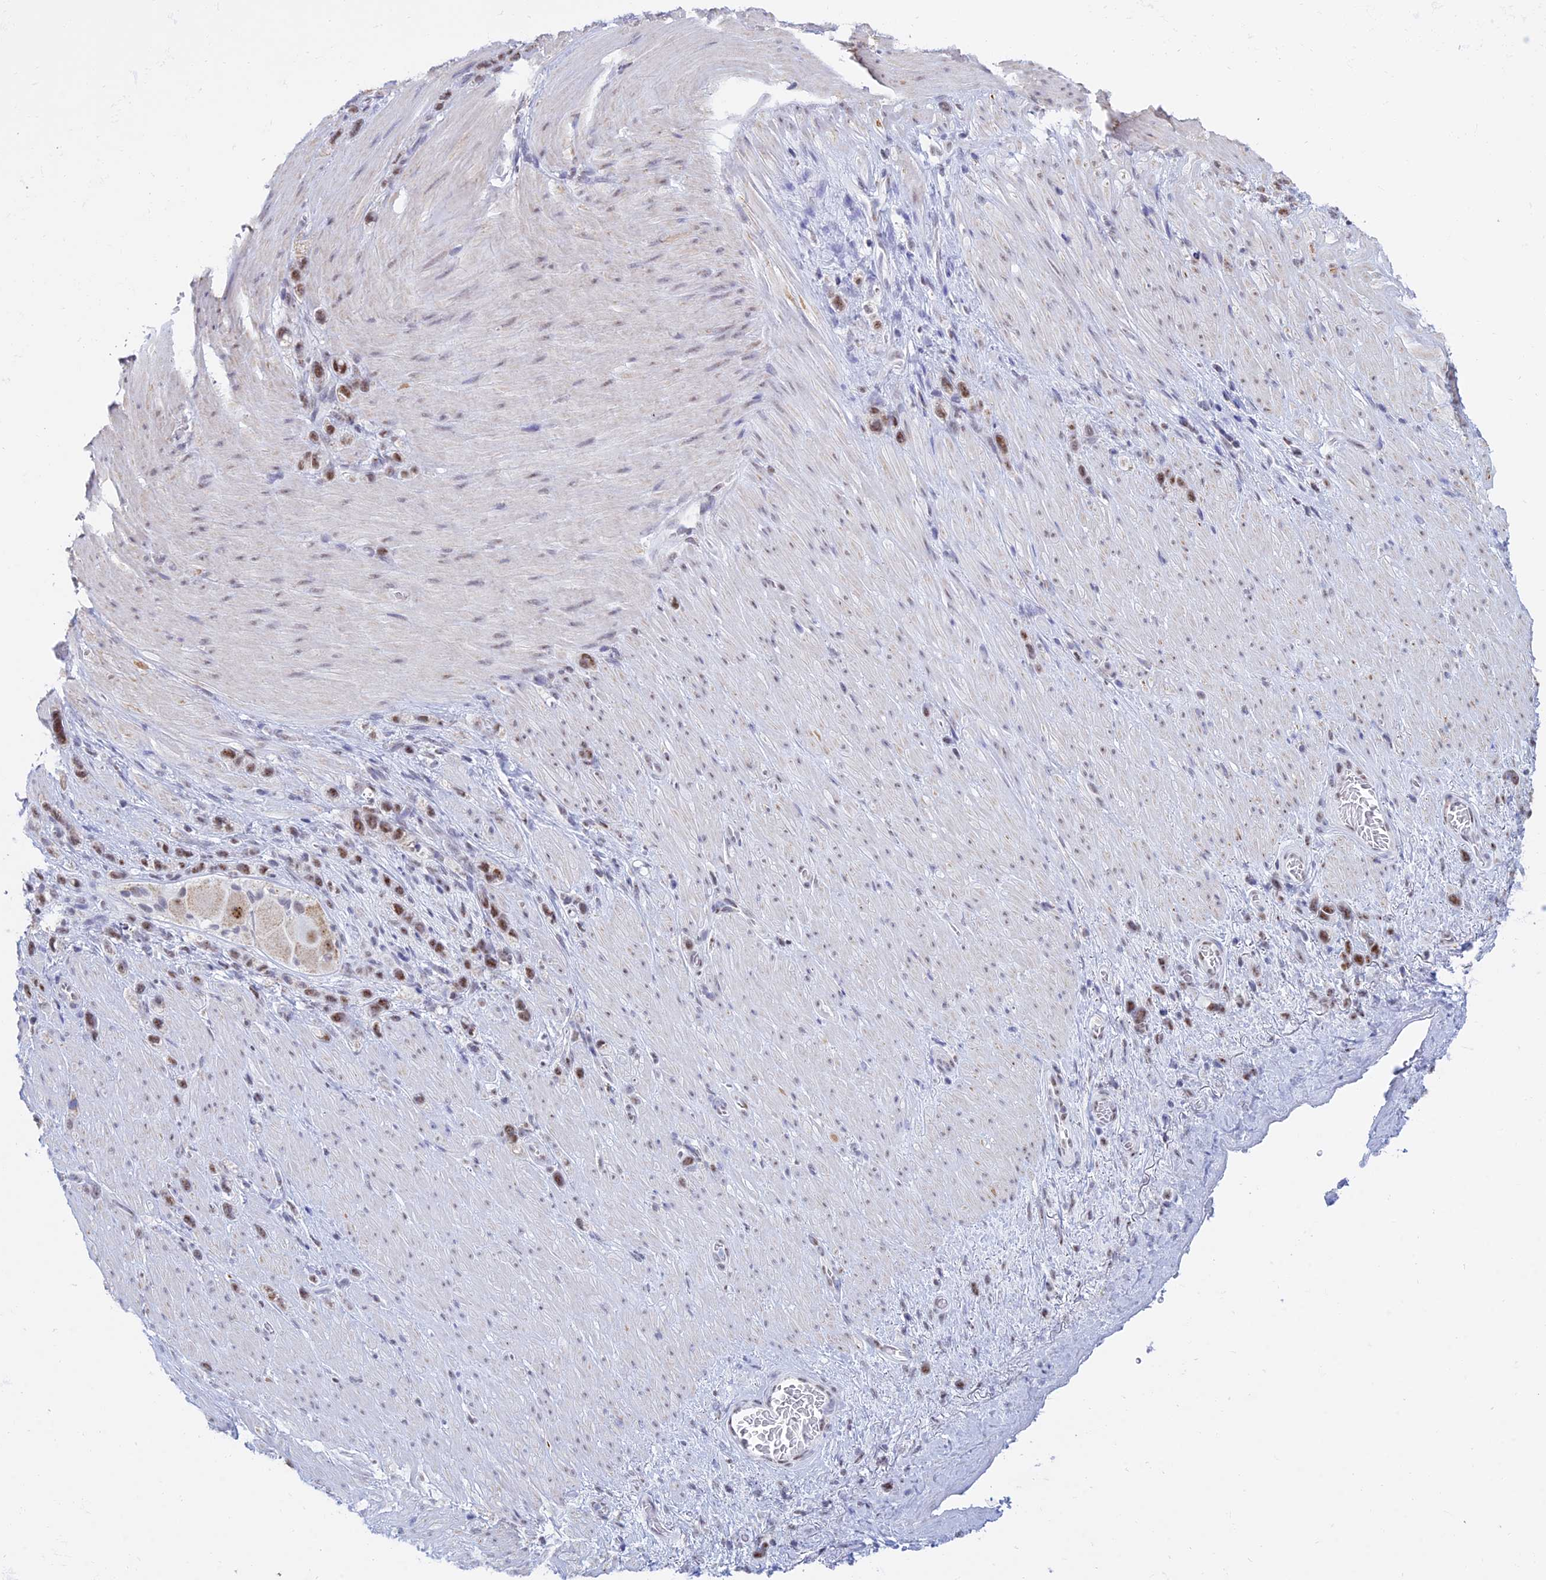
{"staining": {"intensity": "moderate", "quantity": ">75%", "location": "nuclear"}, "tissue": "stomach cancer", "cell_type": "Tumor cells", "image_type": "cancer", "snomed": [{"axis": "morphology", "description": "Adenocarcinoma, NOS"}, {"axis": "topography", "description": "Stomach"}], "caption": "DAB immunohistochemical staining of adenocarcinoma (stomach) exhibits moderate nuclear protein staining in approximately >75% of tumor cells.", "gene": "KLF14", "patient": {"sex": "female", "age": 65}}